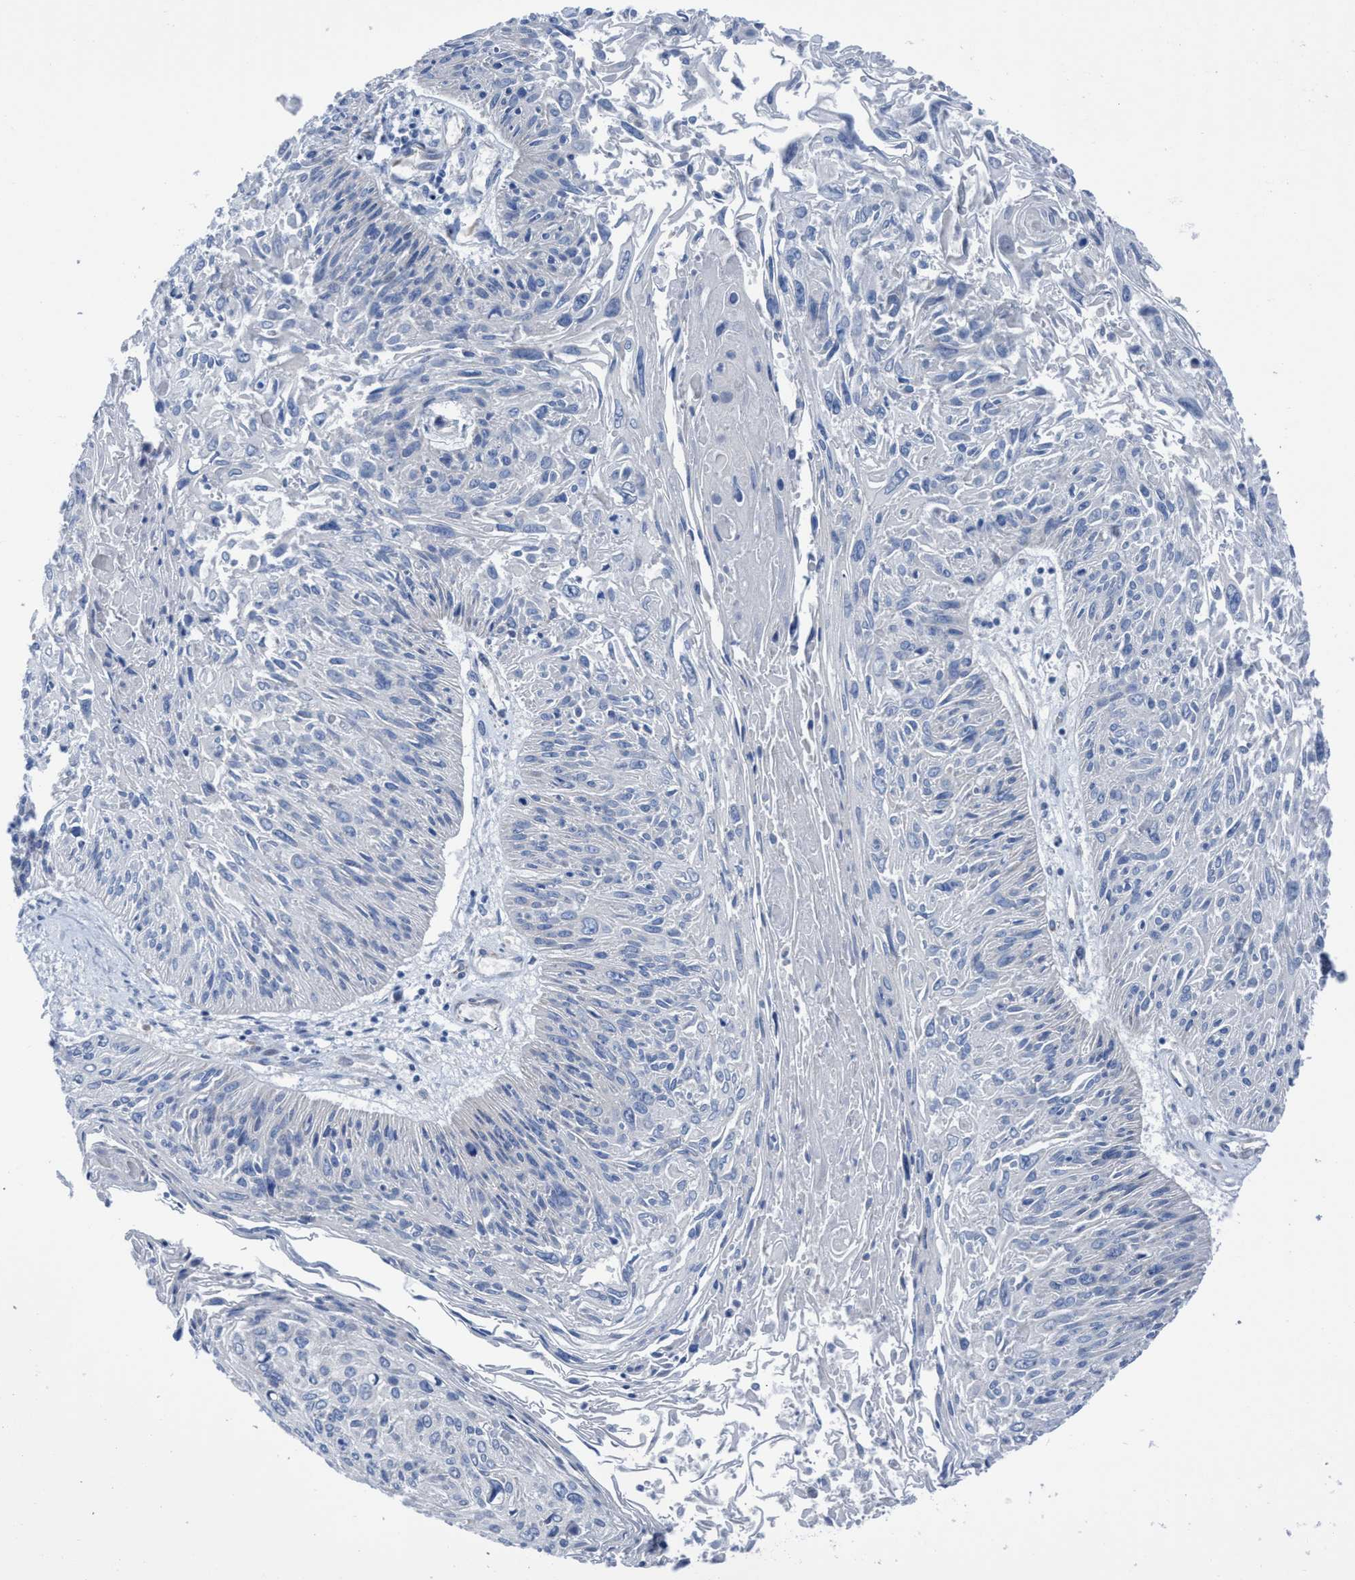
{"staining": {"intensity": "negative", "quantity": "none", "location": "none"}, "tissue": "cervical cancer", "cell_type": "Tumor cells", "image_type": "cancer", "snomed": [{"axis": "morphology", "description": "Squamous cell carcinoma, NOS"}, {"axis": "topography", "description": "Cervix"}], "caption": "This is an IHC micrograph of human squamous cell carcinoma (cervical). There is no expression in tumor cells.", "gene": "TMEM94", "patient": {"sex": "female", "age": 51}}